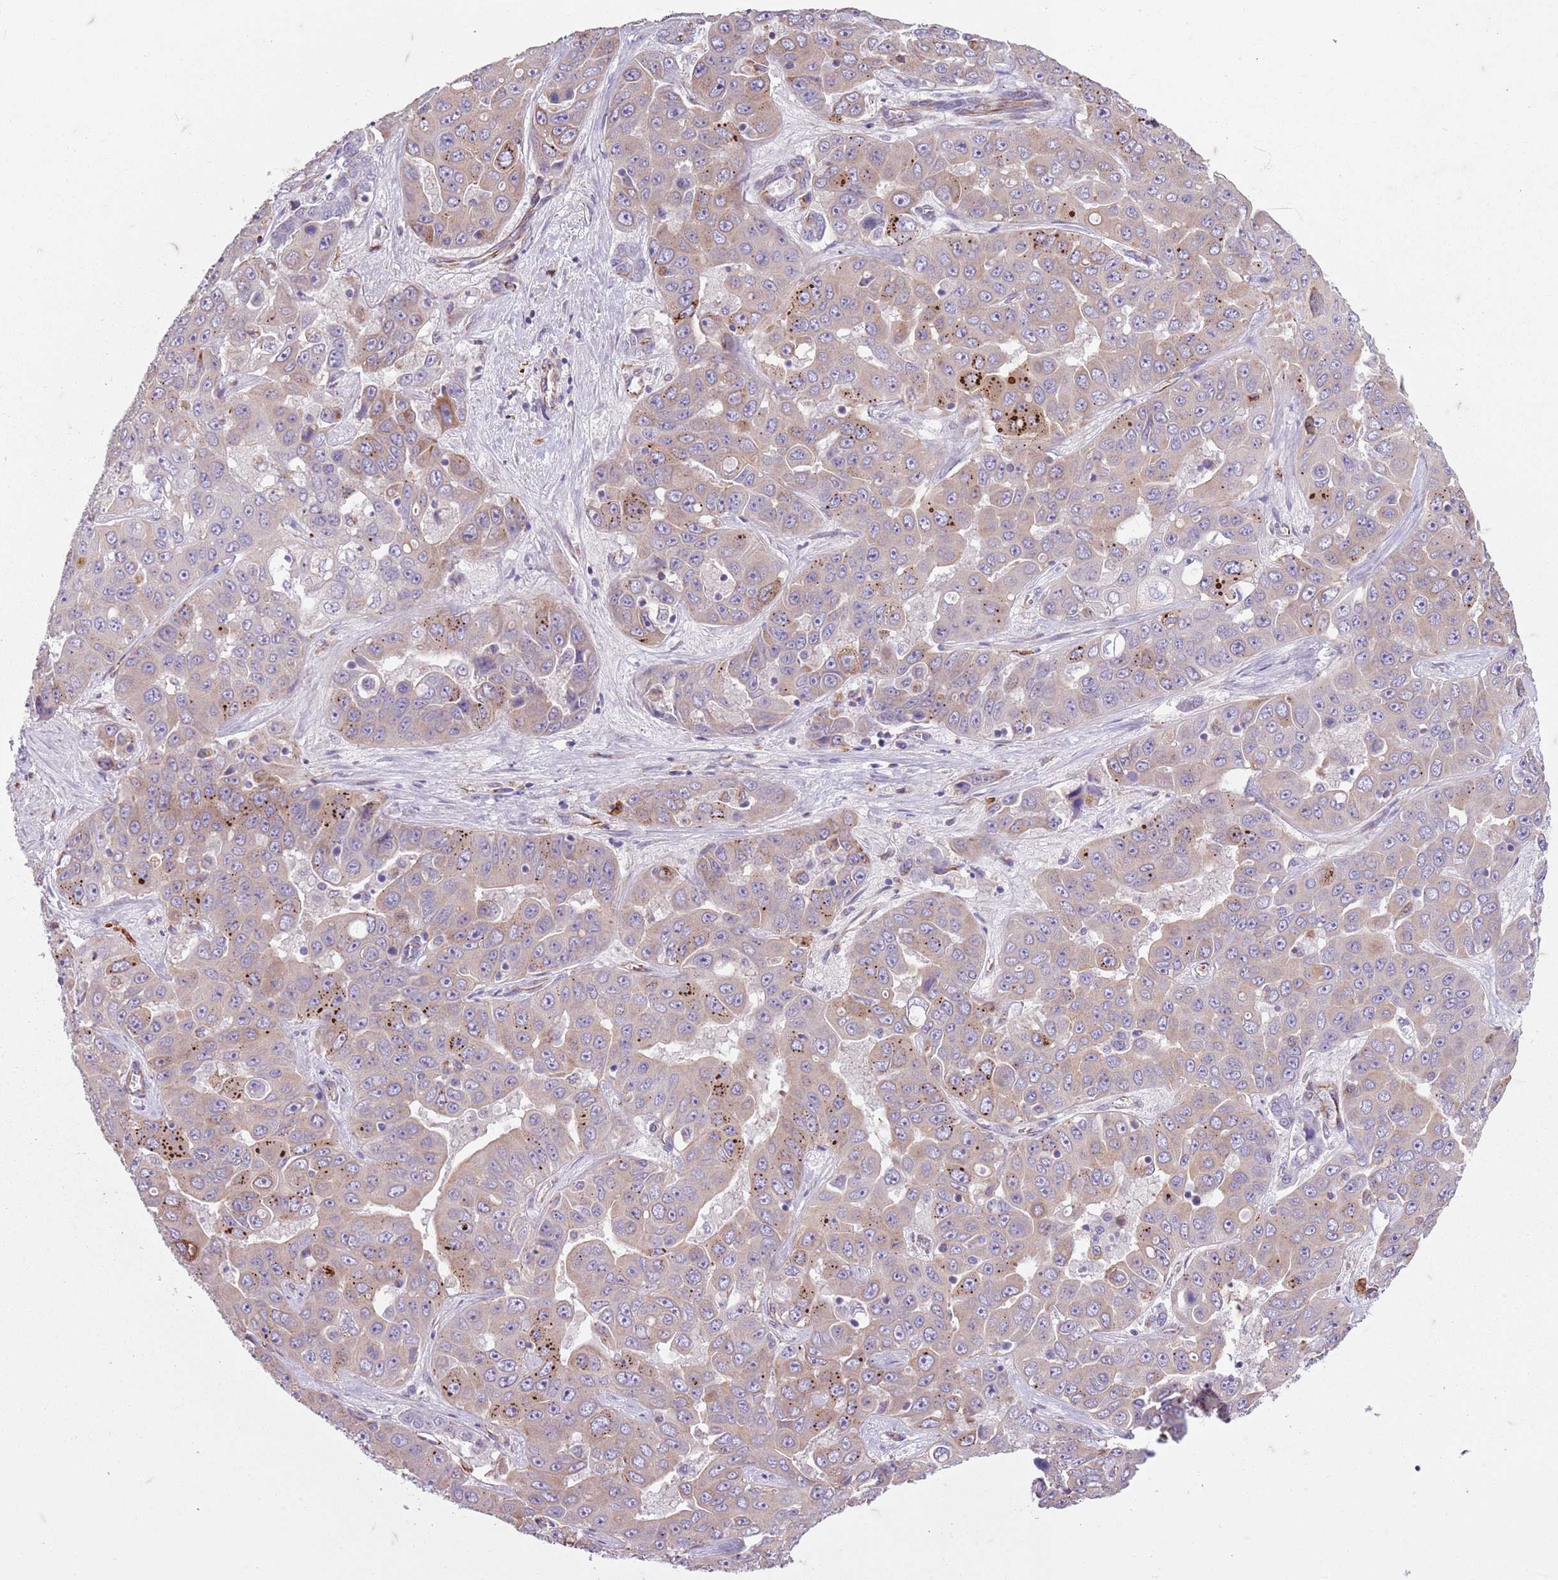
{"staining": {"intensity": "strong", "quantity": "<25%", "location": "cytoplasmic/membranous"}, "tissue": "liver cancer", "cell_type": "Tumor cells", "image_type": "cancer", "snomed": [{"axis": "morphology", "description": "Cholangiocarcinoma"}, {"axis": "topography", "description": "Liver"}], "caption": "This micrograph exhibits cholangiocarcinoma (liver) stained with immunohistochemistry to label a protein in brown. The cytoplasmic/membranous of tumor cells show strong positivity for the protein. Nuclei are counter-stained blue.", "gene": "TAS2R38", "patient": {"sex": "female", "age": 52}}